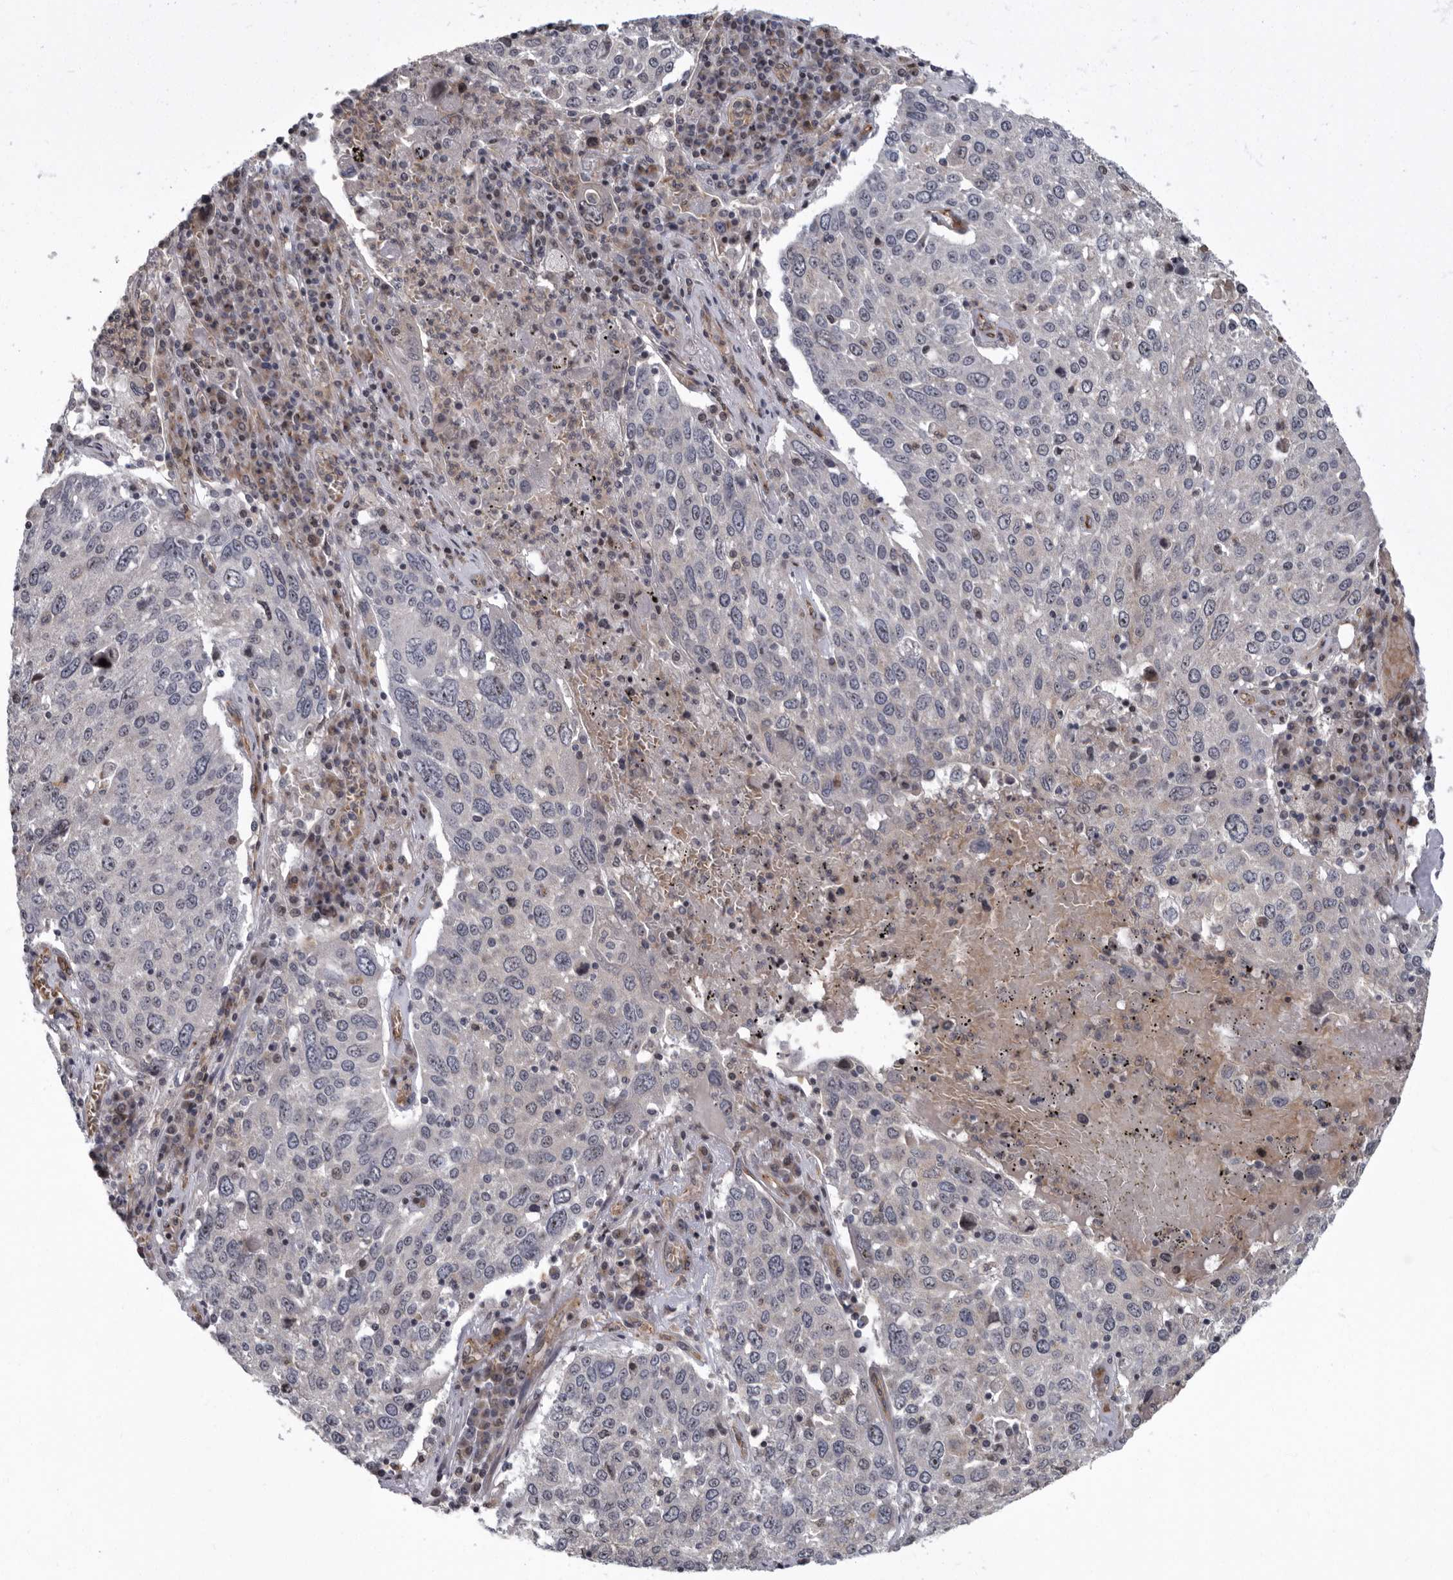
{"staining": {"intensity": "negative", "quantity": "none", "location": "none"}, "tissue": "lung cancer", "cell_type": "Tumor cells", "image_type": "cancer", "snomed": [{"axis": "morphology", "description": "Squamous cell carcinoma, NOS"}, {"axis": "topography", "description": "Lung"}], "caption": "IHC of lung cancer shows no positivity in tumor cells.", "gene": "PDCD11", "patient": {"sex": "male", "age": 65}}